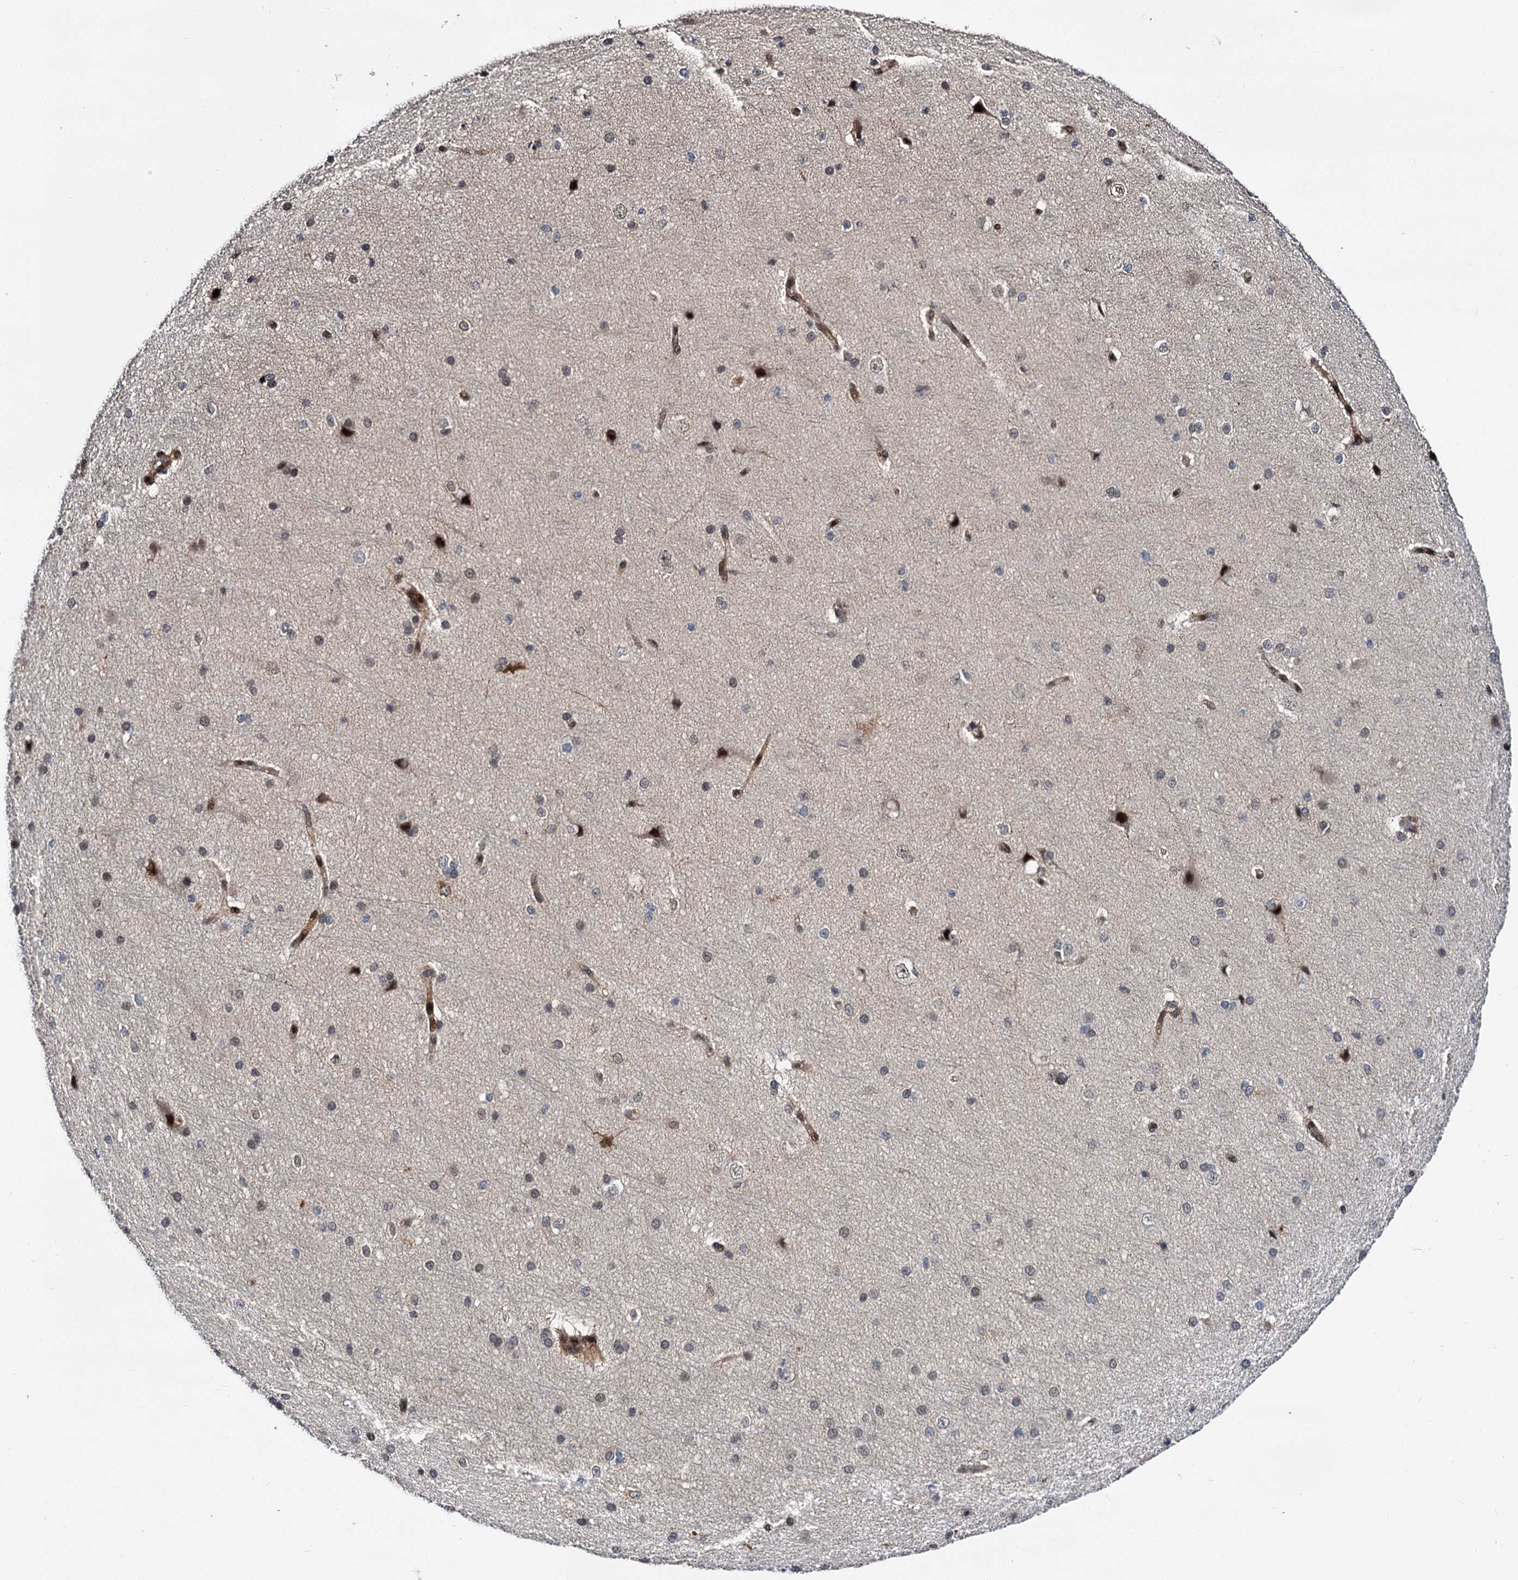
{"staining": {"intensity": "moderate", "quantity": ">75%", "location": "cytoplasmic/membranous,nuclear"}, "tissue": "cerebral cortex", "cell_type": "Endothelial cells", "image_type": "normal", "snomed": [{"axis": "morphology", "description": "Normal tissue, NOS"}, {"axis": "morphology", "description": "Developmental malformation"}, {"axis": "topography", "description": "Cerebral cortex"}], "caption": "Cerebral cortex stained for a protein shows moderate cytoplasmic/membranous,nuclear positivity in endothelial cells. (Brightfield microscopy of DAB IHC at high magnification).", "gene": "MBD6", "patient": {"sex": "female", "age": 30}}